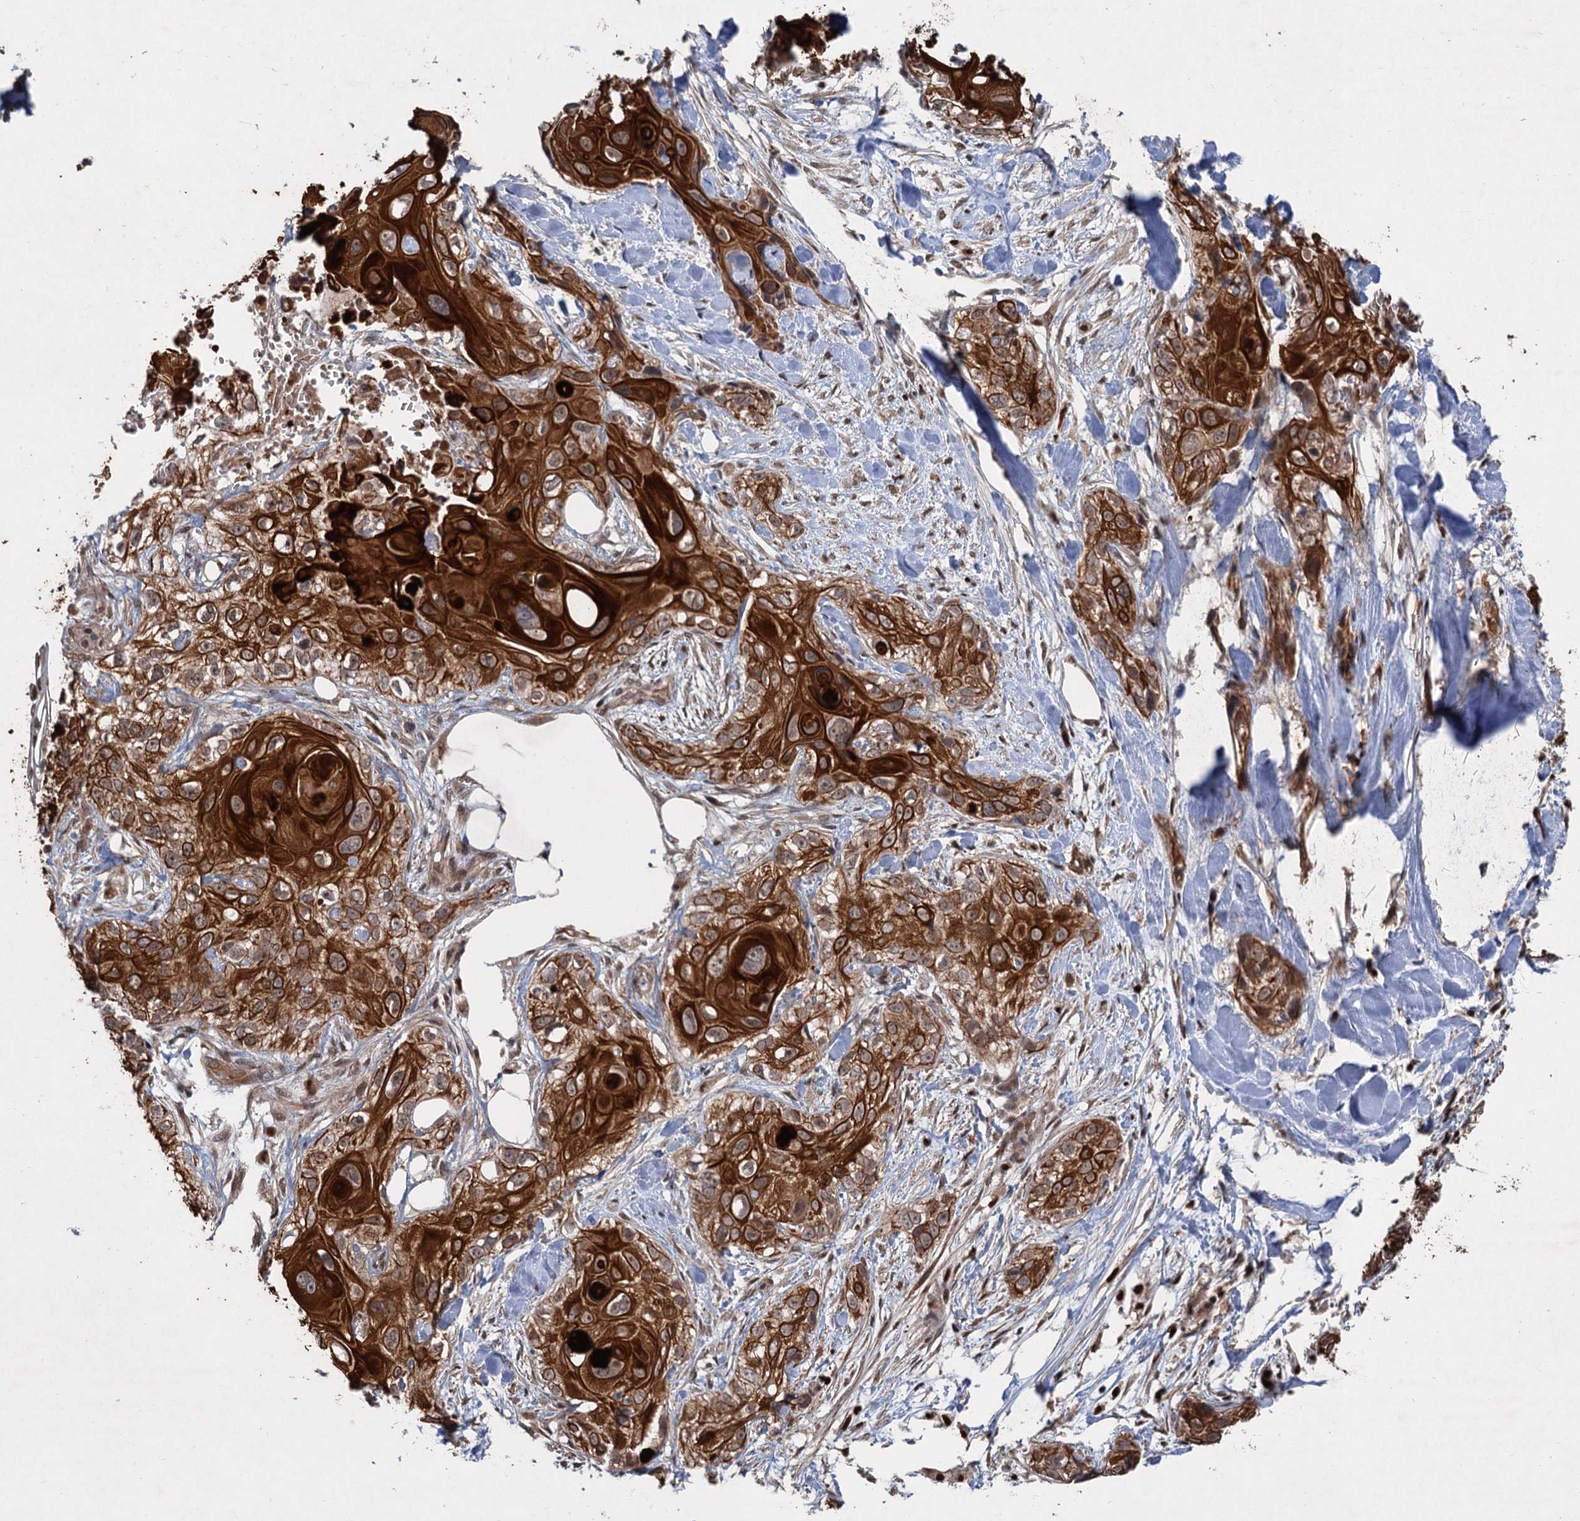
{"staining": {"intensity": "strong", "quantity": ">75%", "location": "cytoplasmic/membranous"}, "tissue": "skin cancer", "cell_type": "Tumor cells", "image_type": "cancer", "snomed": [{"axis": "morphology", "description": "Normal tissue, NOS"}, {"axis": "morphology", "description": "Squamous cell carcinoma, NOS"}, {"axis": "topography", "description": "Skin"}], "caption": "Skin cancer stained for a protein reveals strong cytoplasmic/membranous positivity in tumor cells.", "gene": "TTC31", "patient": {"sex": "male", "age": 72}}